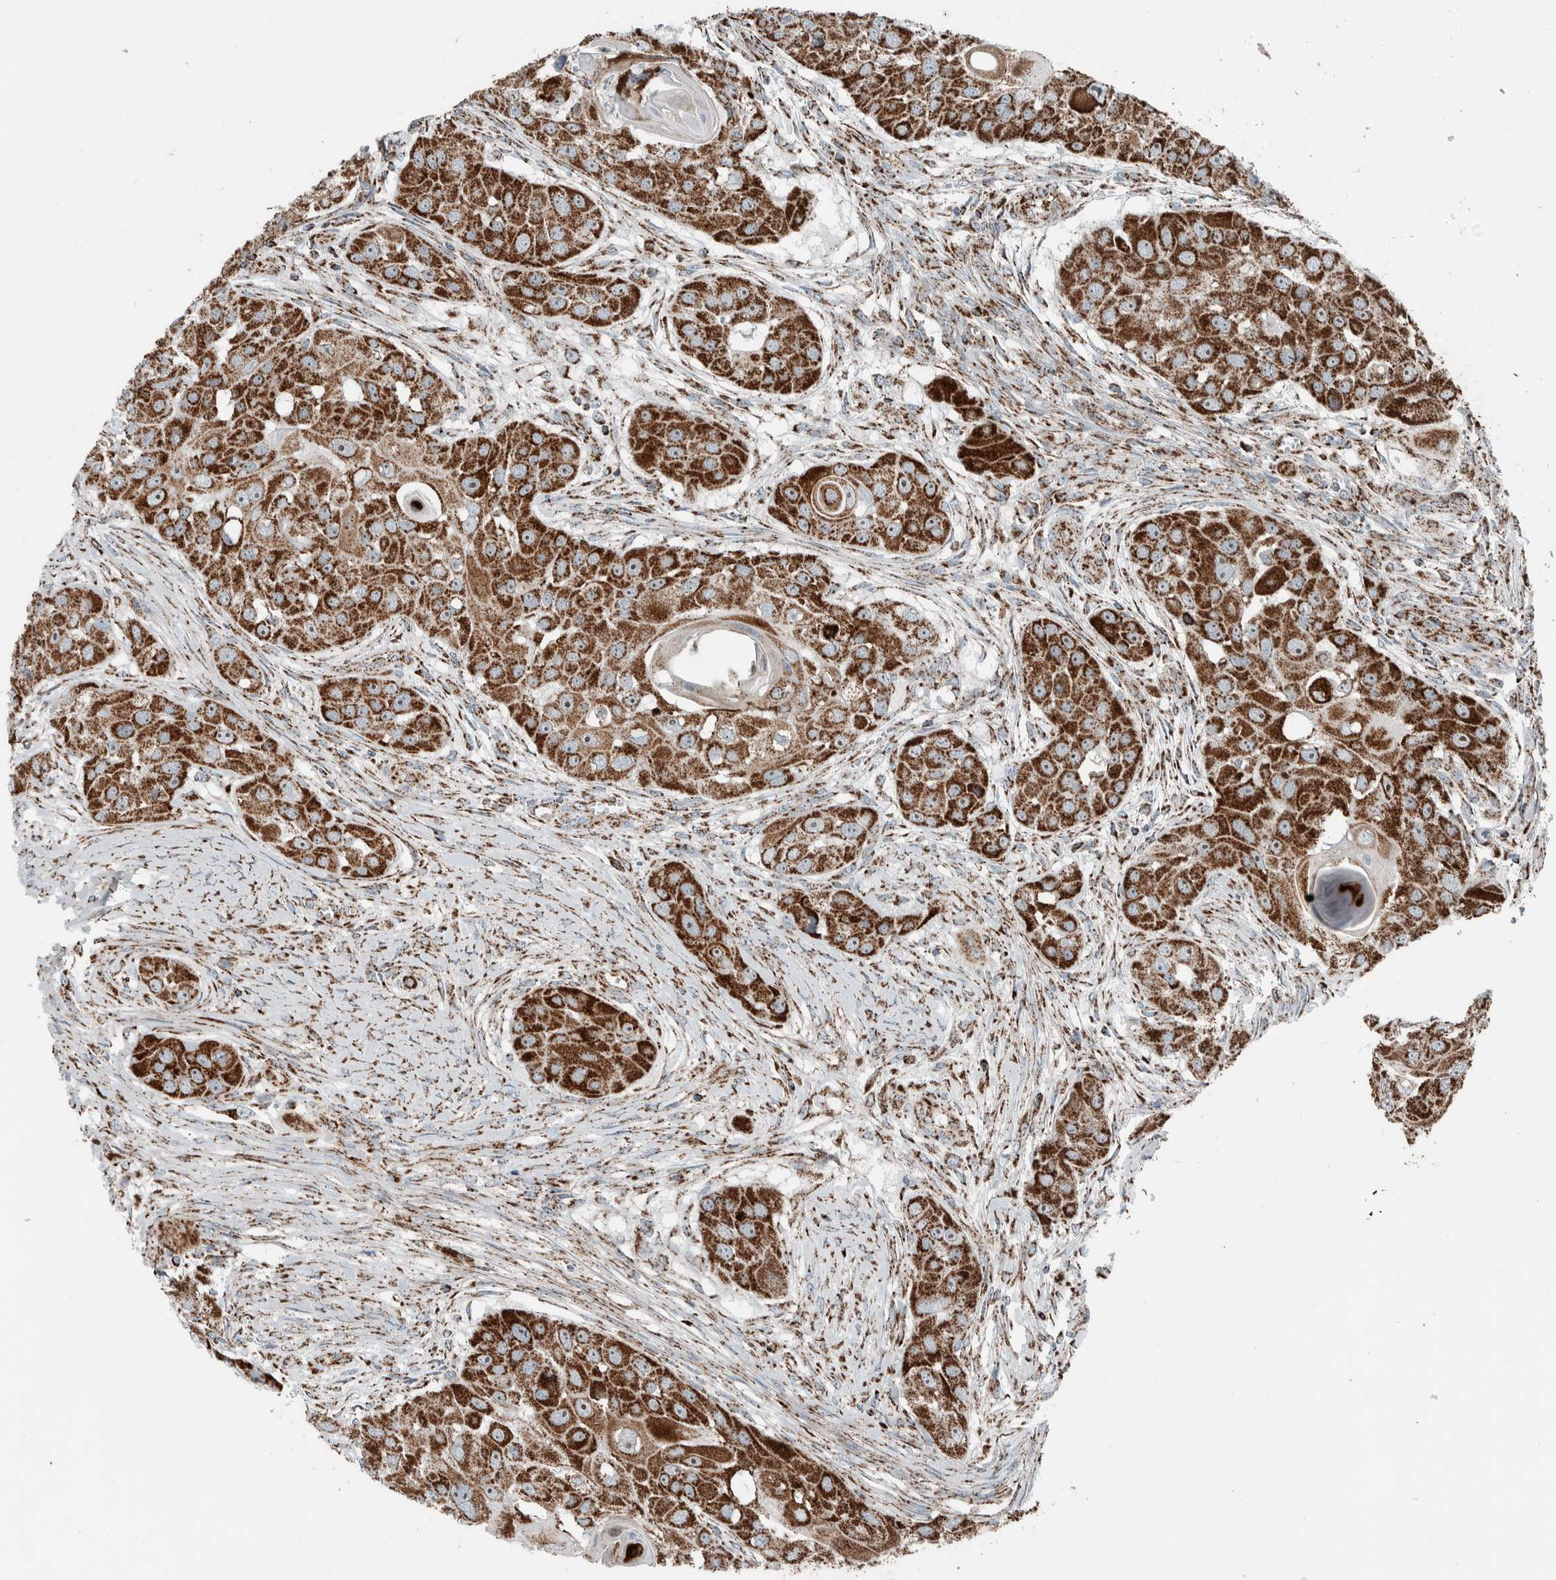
{"staining": {"intensity": "strong", "quantity": ">75%", "location": "cytoplasmic/membranous"}, "tissue": "head and neck cancer", "cell_type": "Tumor cells", "image_type": "cancer", "snomed": [{"axis": "morphology", "description": "Normal tissue, NOS"}, {"axis": "morphology", "description": "Squamous cell carcinoma, NOS"}, {"axis": "topography", "description": "Skeletal muscle"}, {"axis": "topography", "description": "Head-Neck"}], "caption": "High-magnification brightfield microscopy of head and neck cancer (squamous cell carcinoma) stained with DAB (3,3'-diaminobenzidine) (brown) and counterstained with hematoxylin (blue). tumor cells exhibit strong cytoplasmic/membranous staining is seen in approximately>75% of cells.", "gene": "CNTROB", "patient": {"sex": "male", "age": 51}}